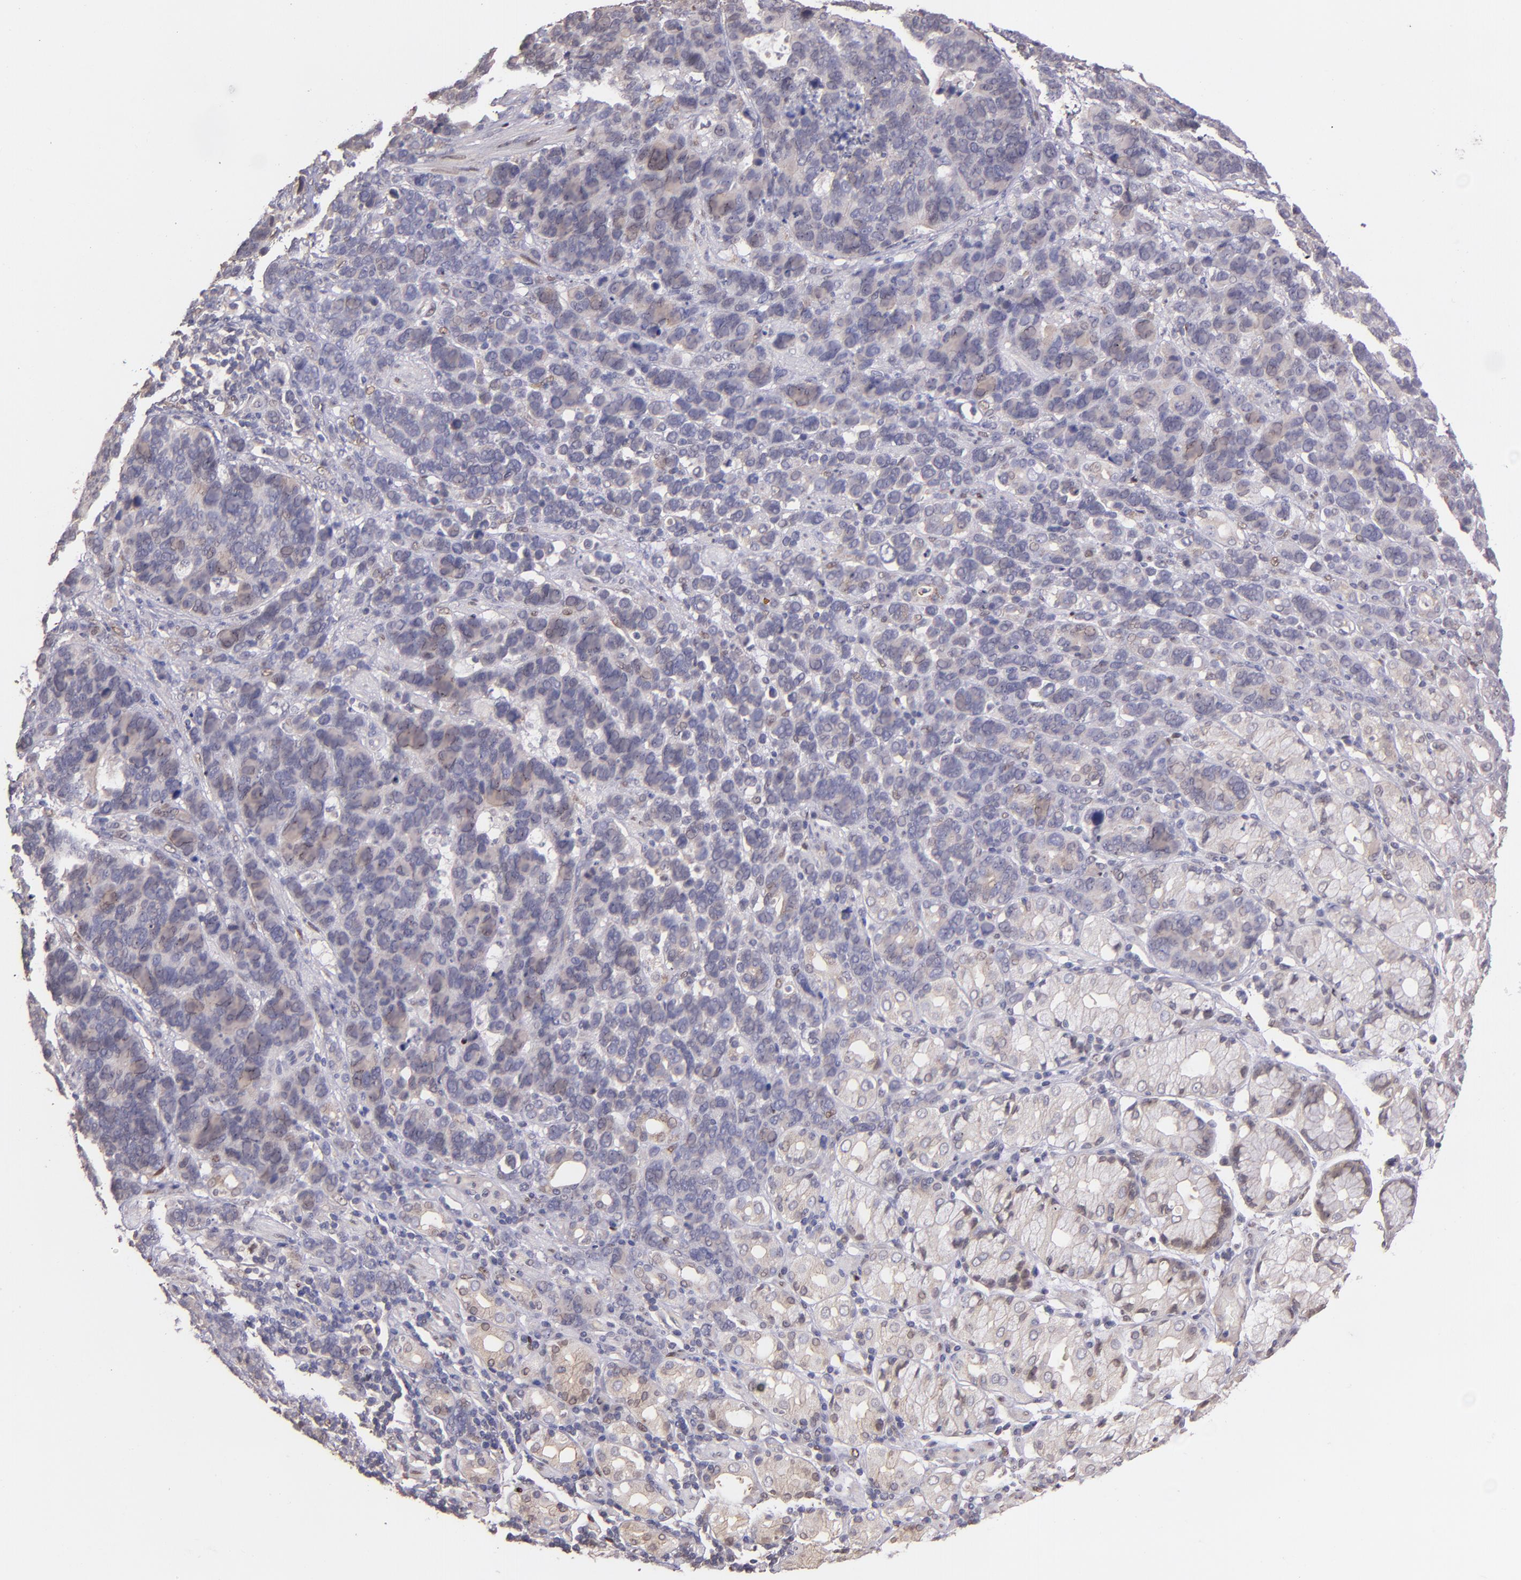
{"staining": {"intensity": "weak", "quantity": "<25%", "location": "cytoplasmic/membranous"}, "tissue": "stomach cancer", "cell_type": "Tumor cells", "image_type": "cancer", "snomed": [{"axis": "morphology", "description": "Adenocarcinoma, NOS"}, {"axis": "topography", "description": "Stomach, upper"}], "caption": "This photomicrograph is of adenocarcinoma (stomach) stained with immunohistochemistry to label a protein in brown with the nuclei are counter-stained blue. There is no expression in tumor cells. (DAB (3,3'-diaminobenzidine) immunohistochemistry (IHC), high magnification).", "gene": "NUP62CL", "patient": {"sex": "male", "age": 71}}